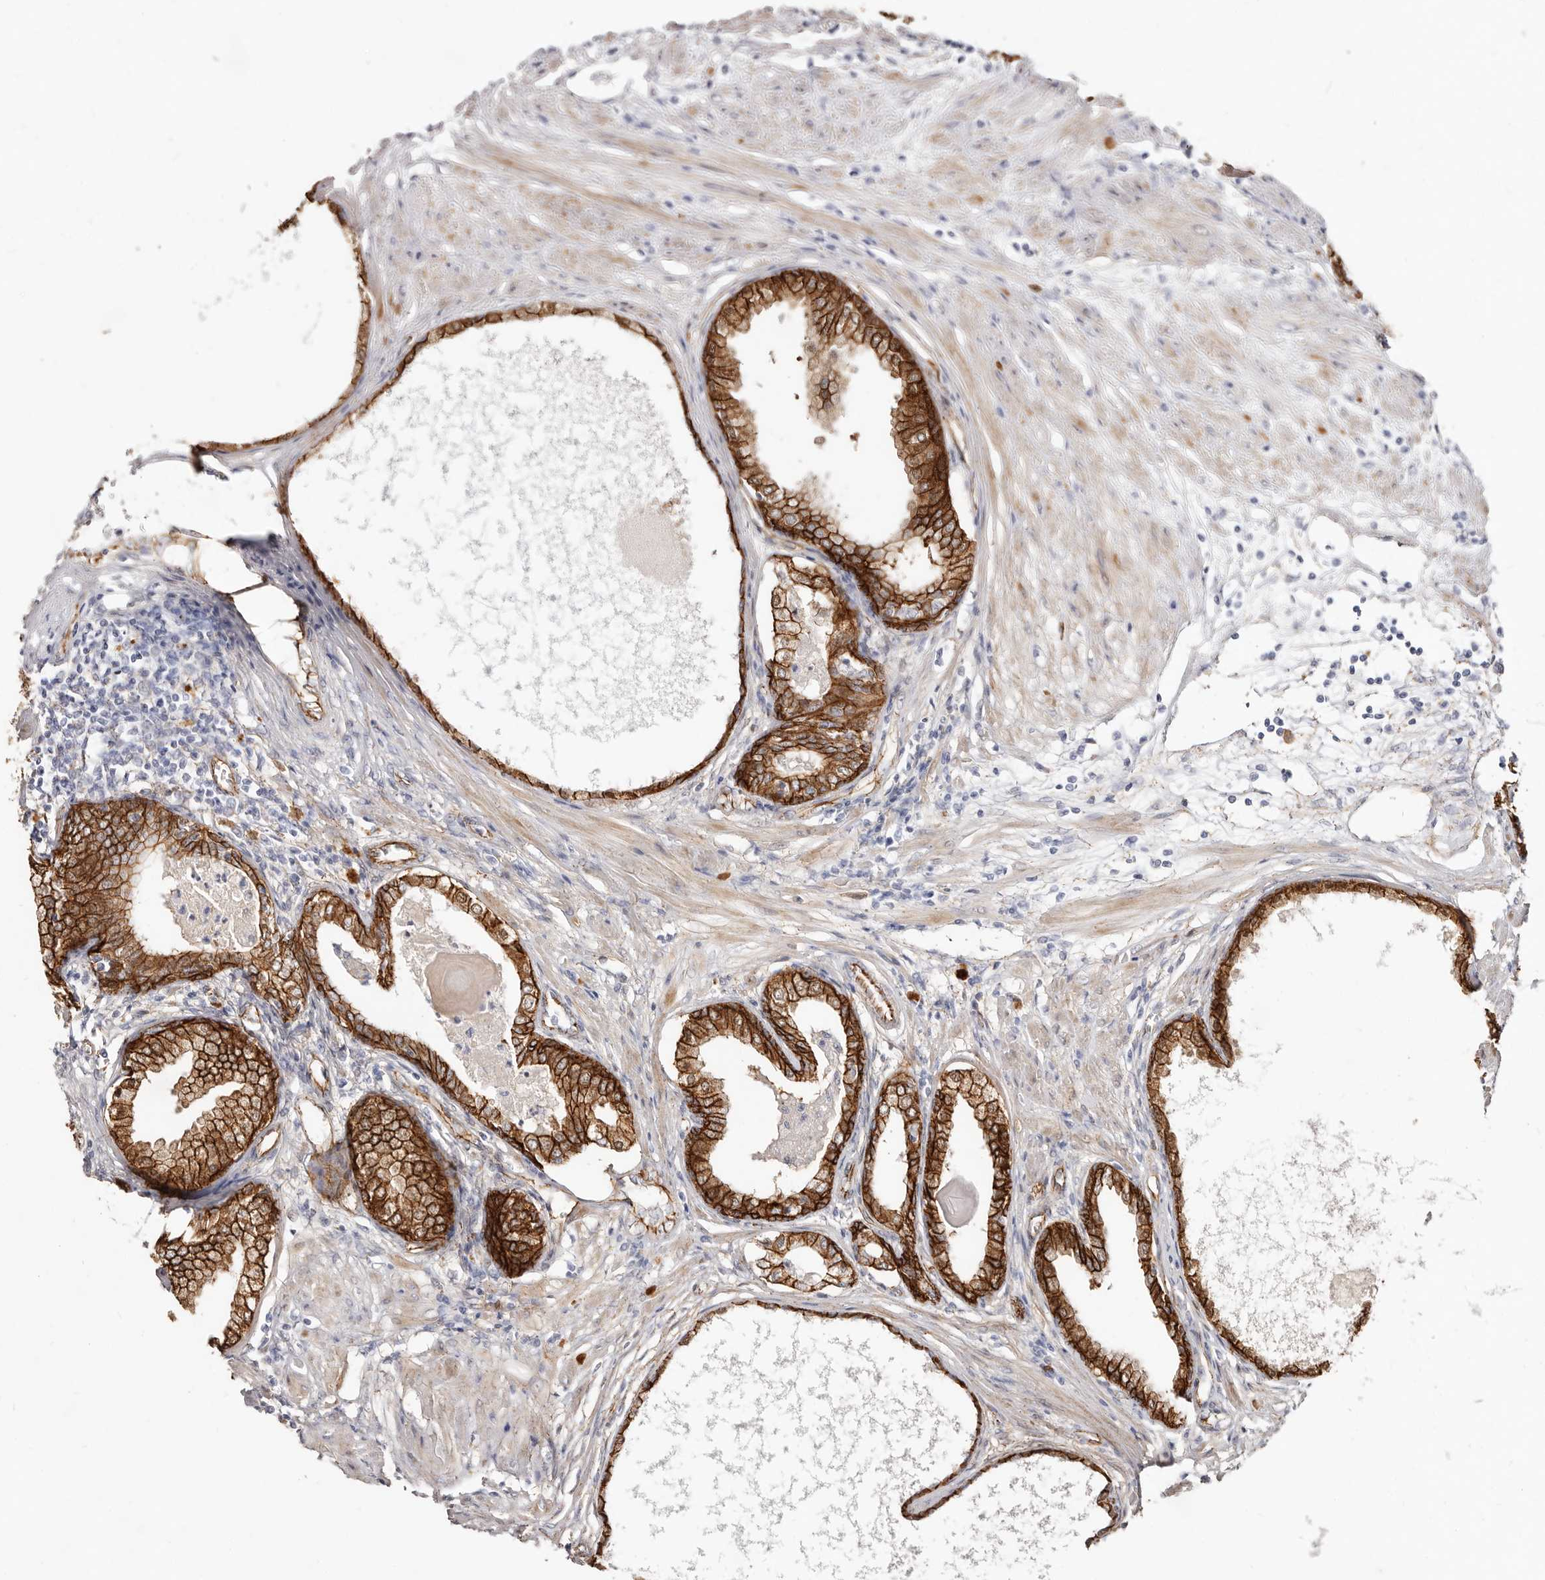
{"staining": {"intensity": "strong", "quantity": ">75%", "location": "cytoplasmic/membranous"}, "tissue": "prostate cancer", "cell_type": "Tumor cells", "image_type": "cancer", "snomed": [{"axis": "morphology", "description": "Adenocarcinoma, High grade"}, {"axis": "topography", "description": "Prostate"}], "caption": "Immunohistochemistry photomicrograph of human adenocarcinoma (high-grade) (prostate) stained for a protein (brown), which demonstrates high levels of strong cytoplasmic/membranous expression in approximately >75% of tumor cells.", "gene": "CTNNB1", "patient": {"sex": "male", "age": 62}}